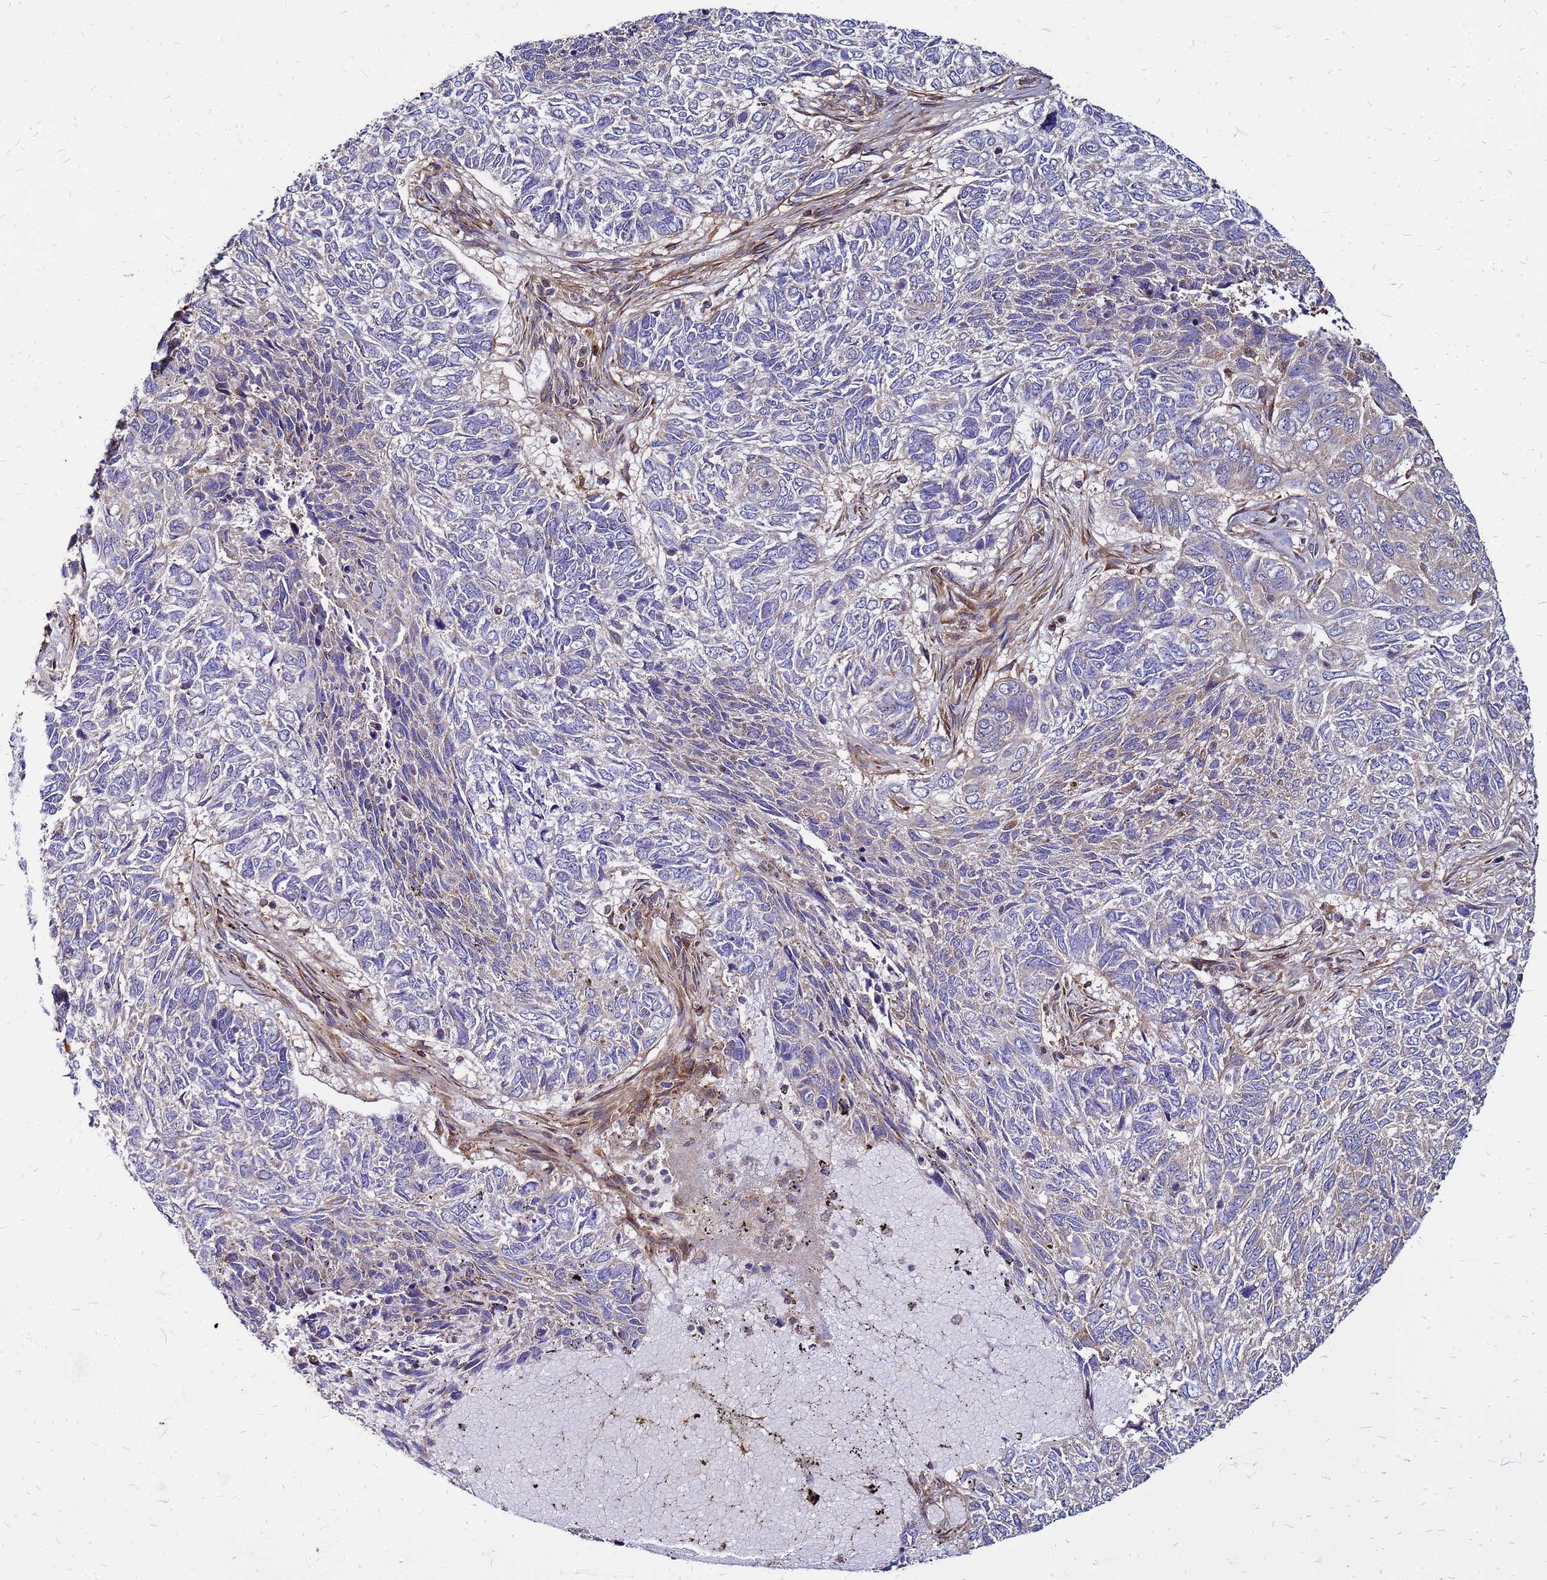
{"staining": {"intensity": "weak", "quantity": "<25%", "location": "cytoplasmic/membranous"}, "tissue": "skin cancer", "cell_type": "Tumor cells", "image_type": "cancer", "snomed": [{"axis": "morphology", "description": "Basal cell carcinoma"}, {"axis": "topography", "description": "Skin"}], "caption": "This is an immunohistochemistry (IHC) photomicrograph of skin cancer (basal cell carcinoma). There is no expression in tumor cells.", "gene": "CYBC1", "patient": {"sex": "female", "age": 65}}